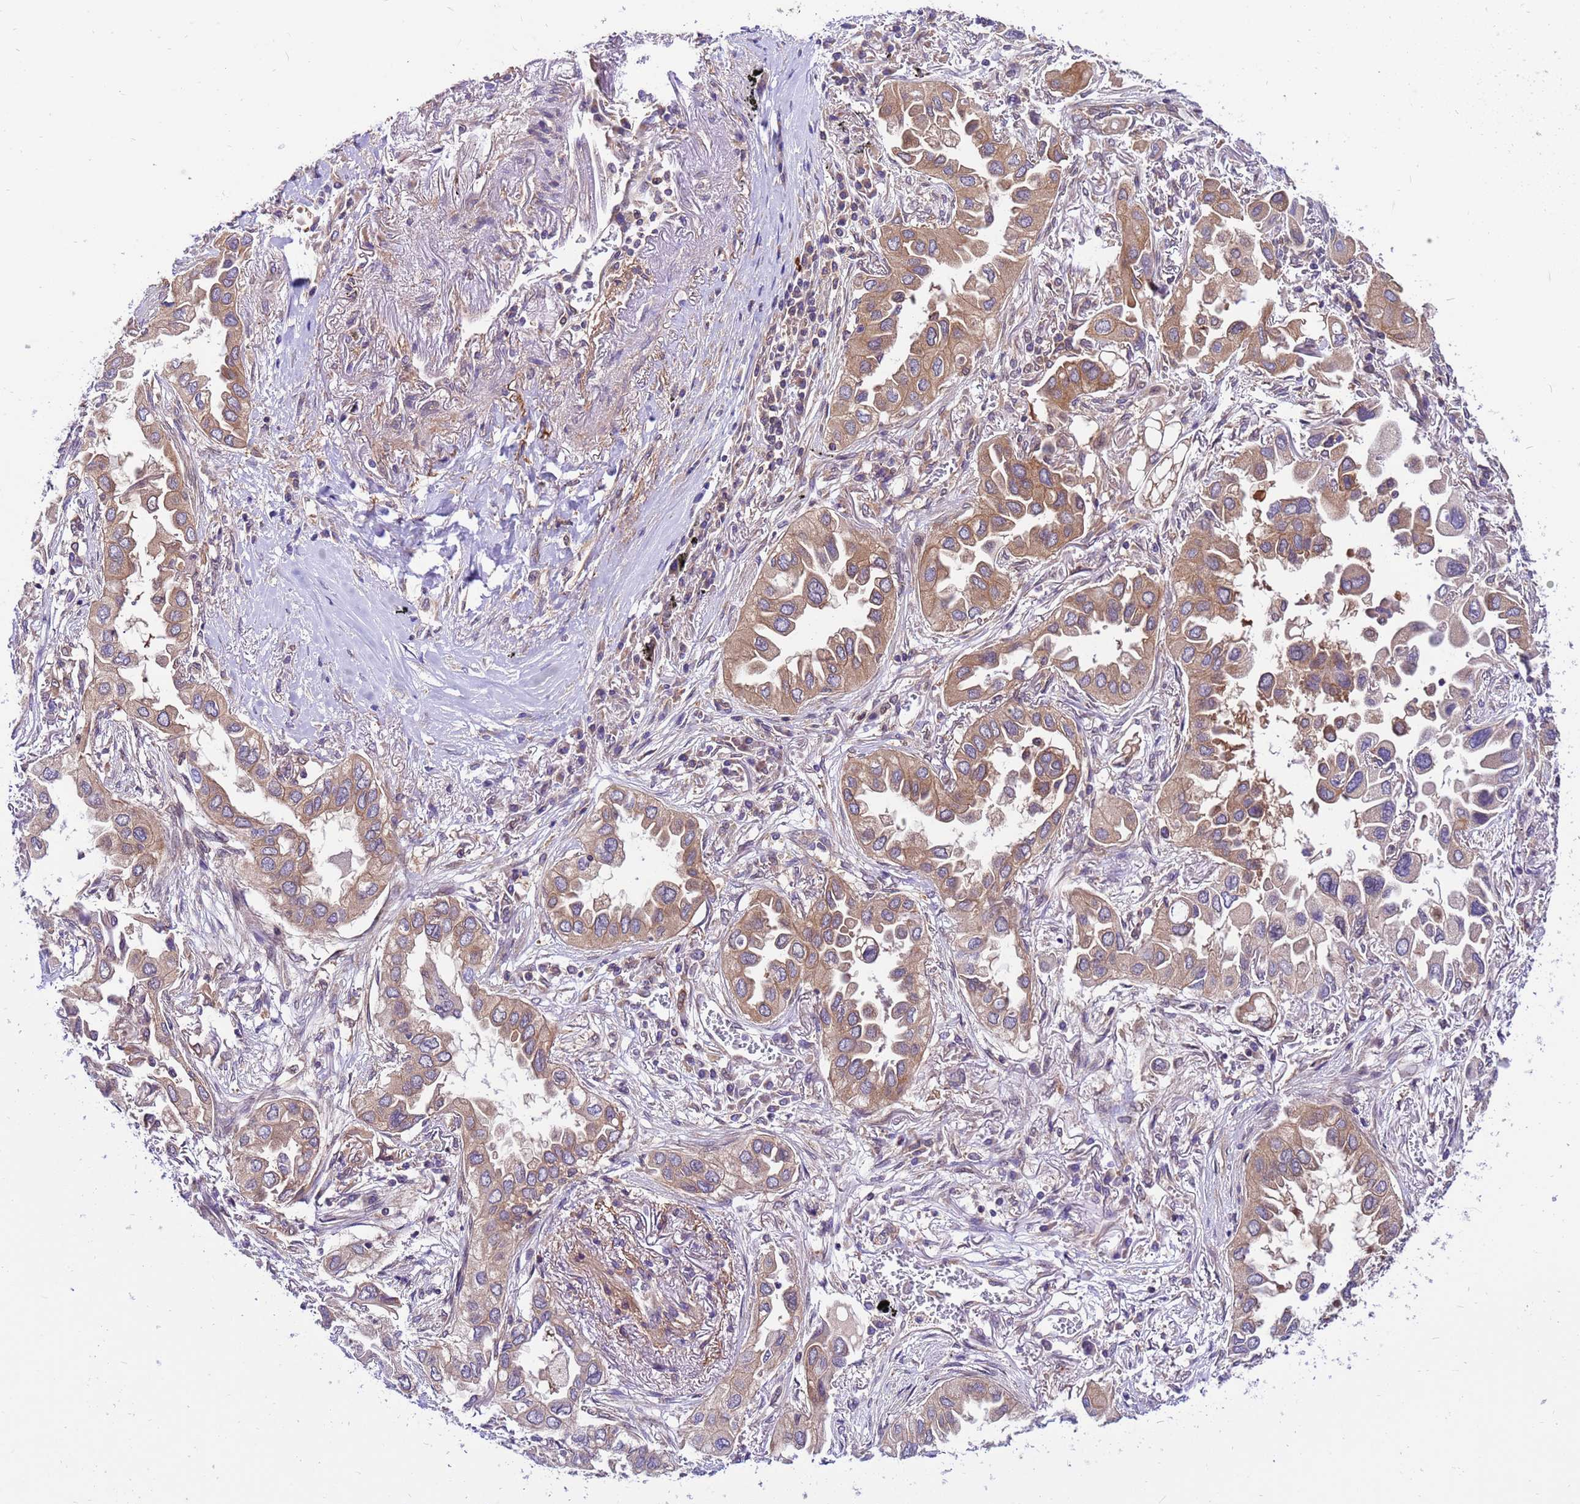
{"staining": {"intensity": "moderate", "quantity": "25%-75%", "location": "cytoplasmic/membranous"}, "tissue": "lung cancer", "cell_type": "Tumor cells", "image_type": "cancer", "snomed": [{"axis": "morphology", "description": "Adenocarcinoma, NOS"}, {"axis": "topography", "description": "Lung"}], "caption": "The image reveals a brown stain indicating the presence of a protein in the cytoplasmic/membranous of tumor cells in lung cancer.", "gene": "GET3", "patient": {"sex": "female", "age": 76}}